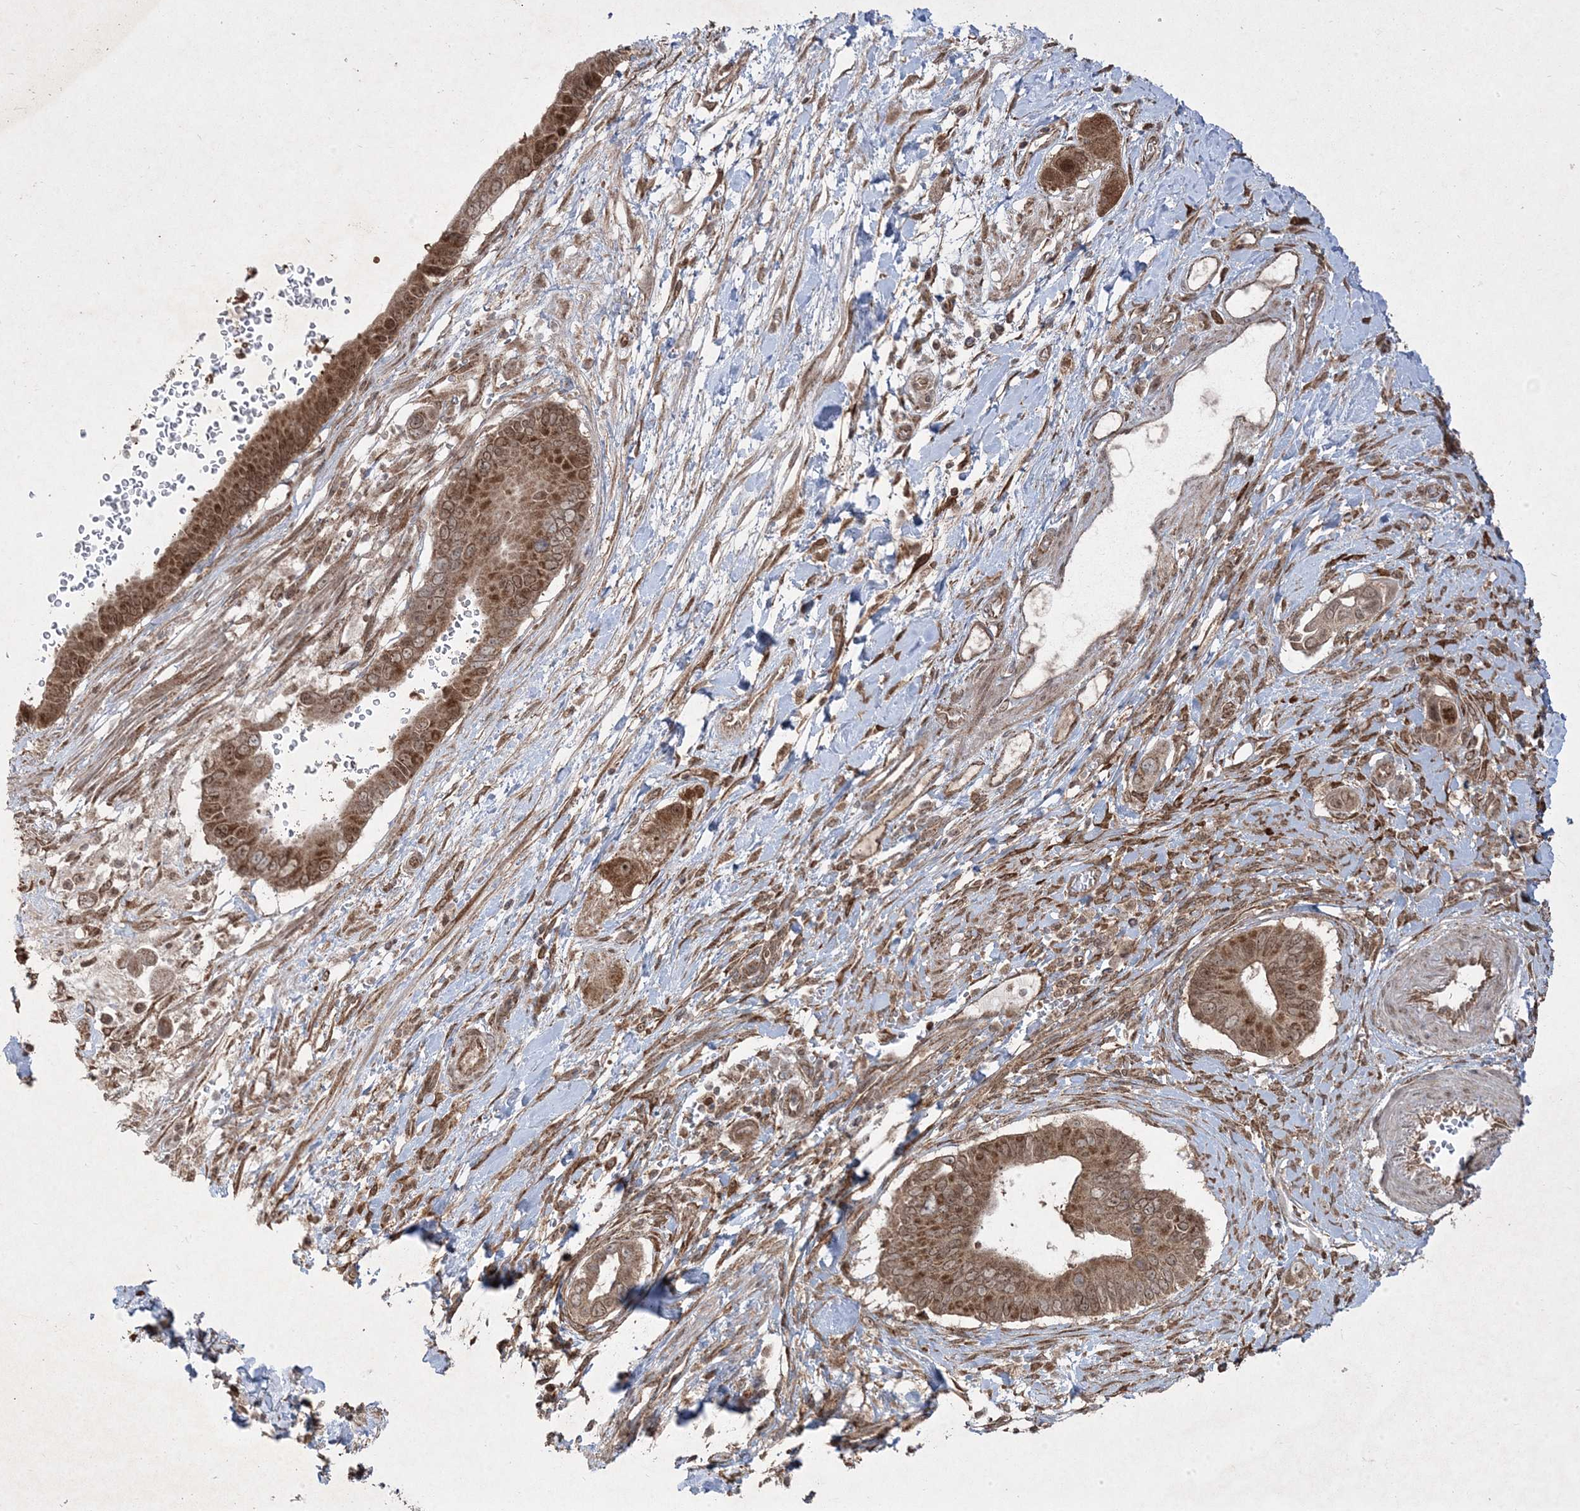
{"staining": {"intensity": "moderate", "quantity": ">75%", "location": "cytoplasmic/membranous,nuclear"}, "tissue": "pancreatic cancer", "cell_type": "Tumor cells", "image_type": "cancer", "snomed": [{"axis": "morphology", "description": "Adenocarcinoma, NOS"}, {"axis": "topography", "description": "Pancreas"}], "caption": "IHC staining of pancreatic cancer, which demonstrates medium levels of moderate cytoplasmic/membranous and nuclear expression in approximately >75% of tumor cells indicating moderate cytoplasmic/membranous and nuclear protein expression. The staining was performed using DAB (brown) for protein detection and nuclei were counterstained in hematoxylin (blue).", "gene": "PLEKHM2", "patient": {"sex": "male", "age": 68}}